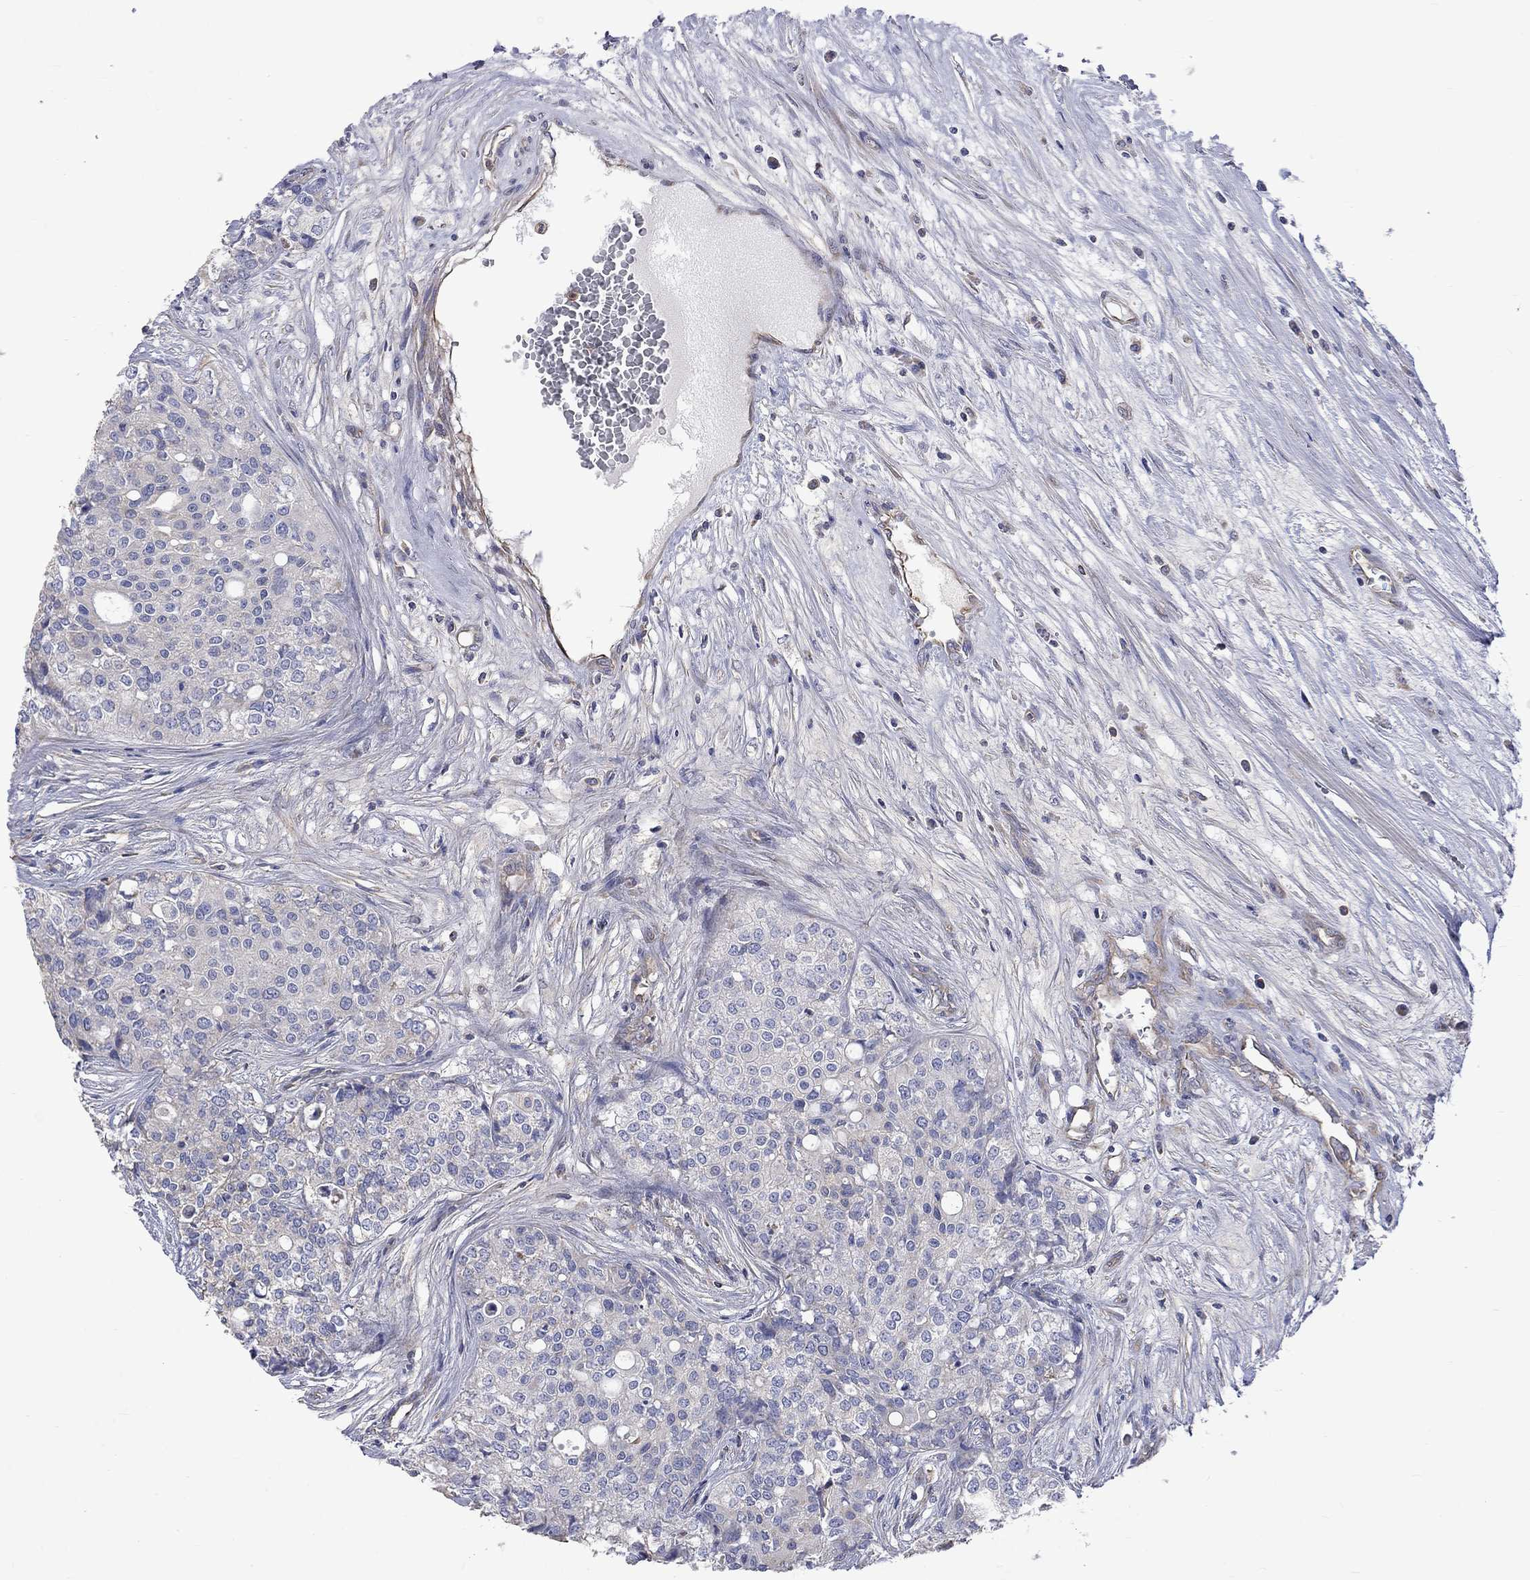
{"staining": {"intensity": "negative", "quantity": "none", "location": "none"}, "tissue": "carcinoid", "cell_type": "Tumor cells", "image_type": "cancer", "snomed": [{"axis": "morphology", "description": "Carcinoid, malignant, NOS"}, {"axis": "topography", "description": "Colon"}], "caption": "Immunohistochemistry (IHC) of carcinoid (malignant) displays no expression in tumor cells.", "gene": "CAMKK2", "patient": {"sex": "male", "age": 81}}